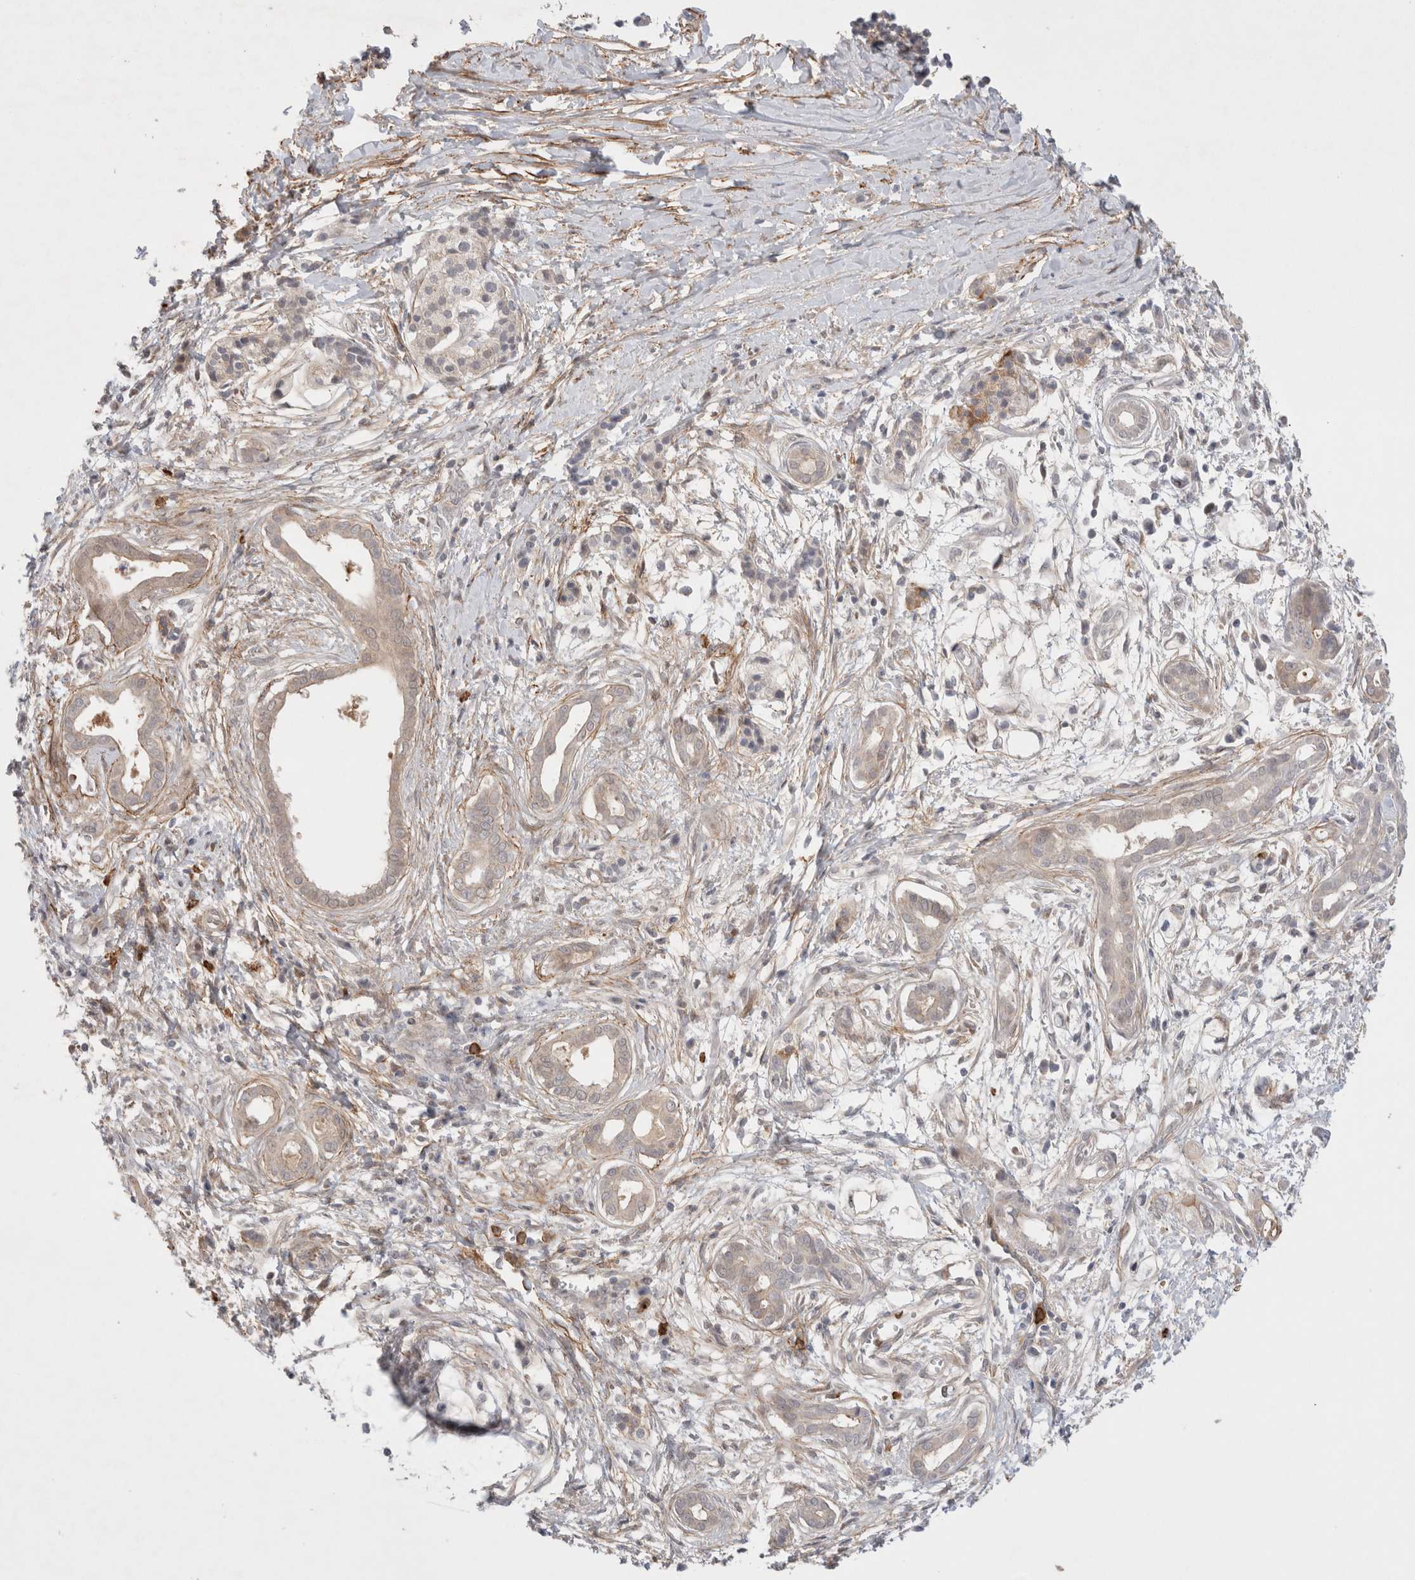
{"staining": {"intensity": "negative", "quantity": "none", "location": "none"}, "tissue": "pancreatic cancer", "cell_type": "Tumor cells", "image_type": "cancer", "snomed": [{"axis": "morphology", "description": "Adenocarcinoma, NOS"}, {"axis": "topography", "description": "Pancreas"}], "caption": "A high-resolution histopathology image shows immunohistochemistry staining of adenocarcinoma (pancreatic), which exhibits no significant expression in tumor cells.", "gene": "GSDMB", "patient": {"sex": "male", "age": 59}}